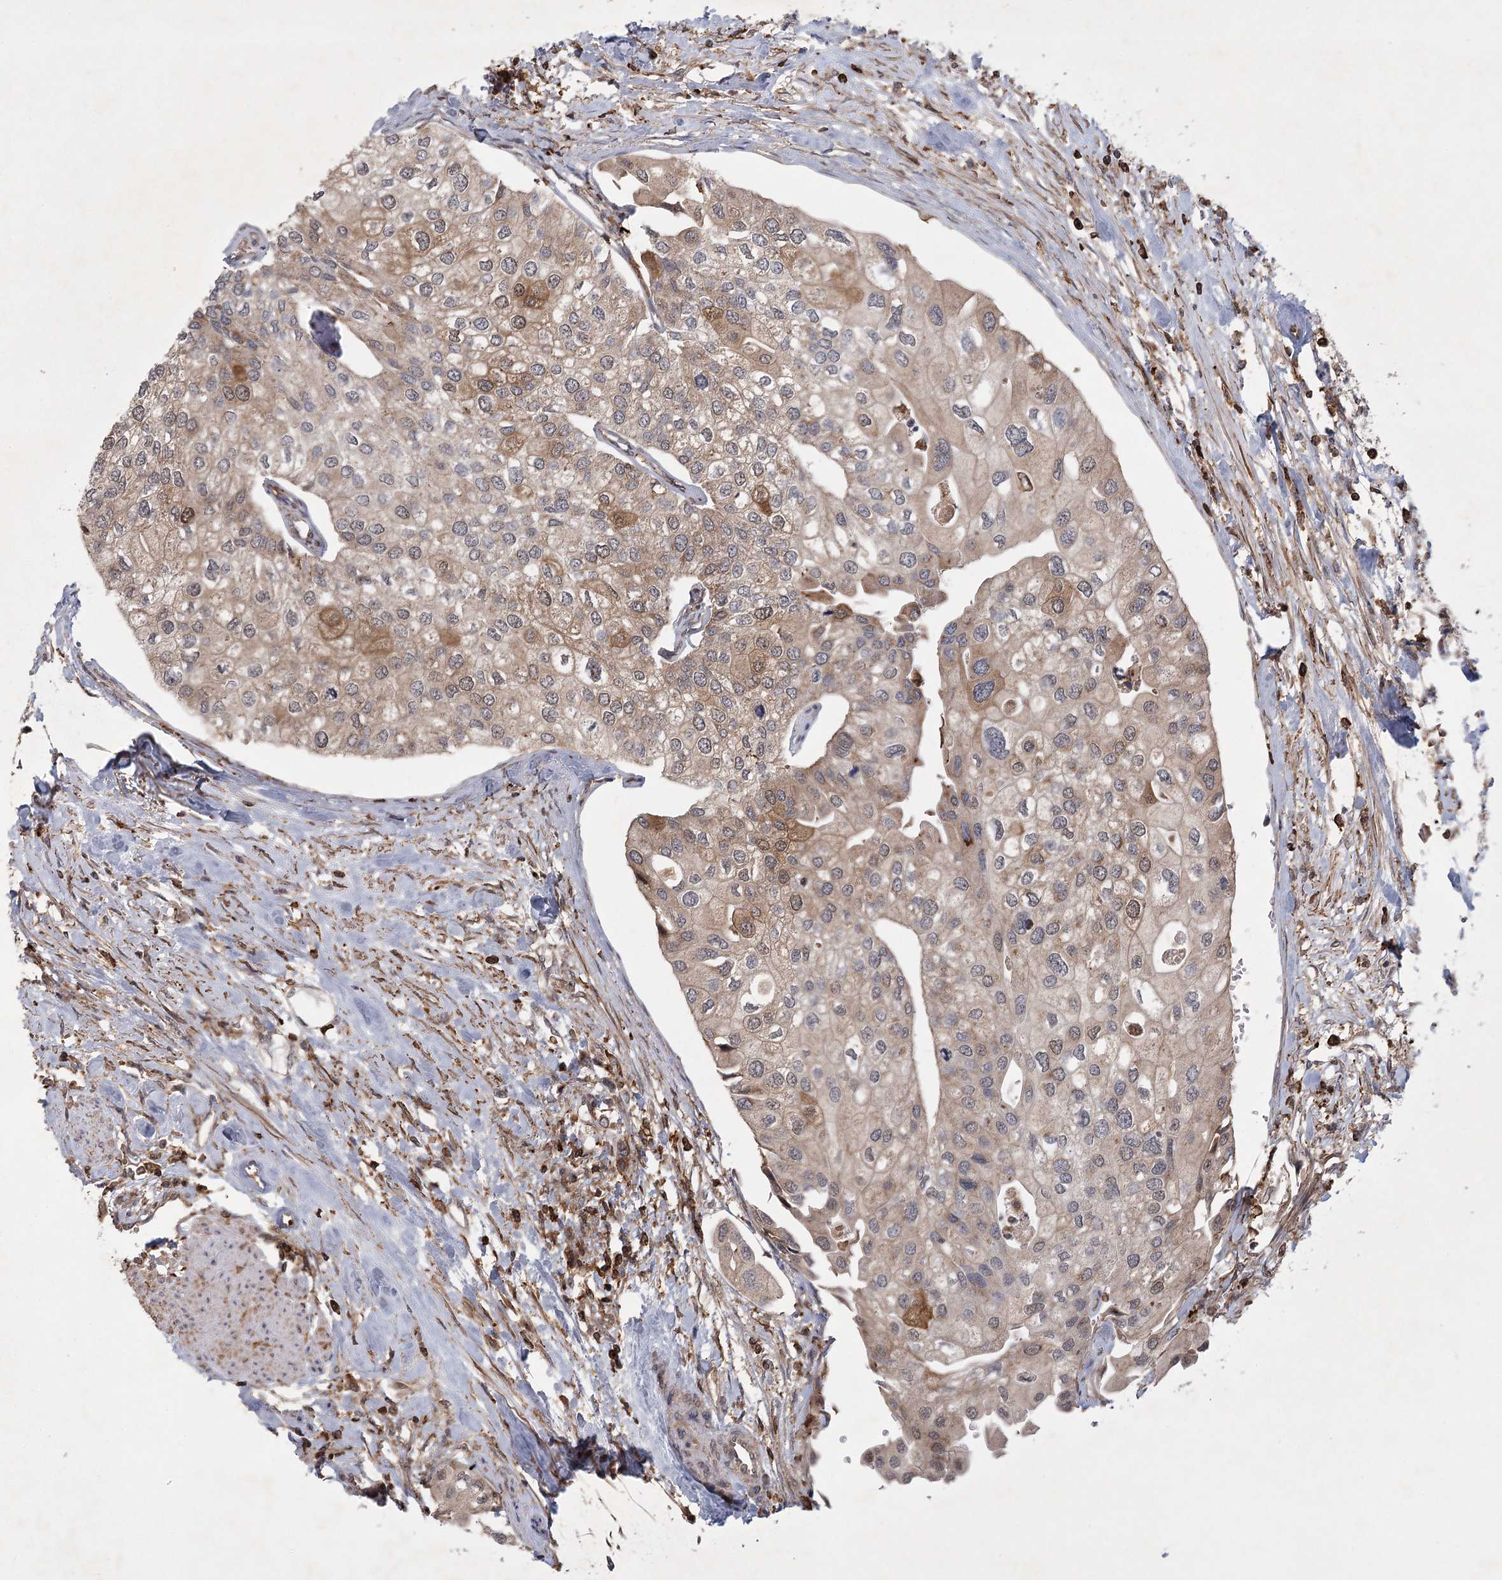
{"staining": {"intensity": "weak", "quantity": "25%-75%", "location": "cytoplasmic/membranous"}, "tissue": "urothelial cancer", "cell_type": "Tumor cells", "image_type": "cancer", "snomed": [{"axis": "morphology", "description": "Urothelial carcinoma, High grade"}, {"axis": "topography", "description": "Urinary bladder"}], "caption": "A photomicrograph showing weak cytoplasmic/membranous staining in approximately 25%-75% of tumor cells in urothelial cancer, as visualized by brown immunohistochemical staining.", "gene": "MEPE", "patient": {"sex": "male", "age": 64}}